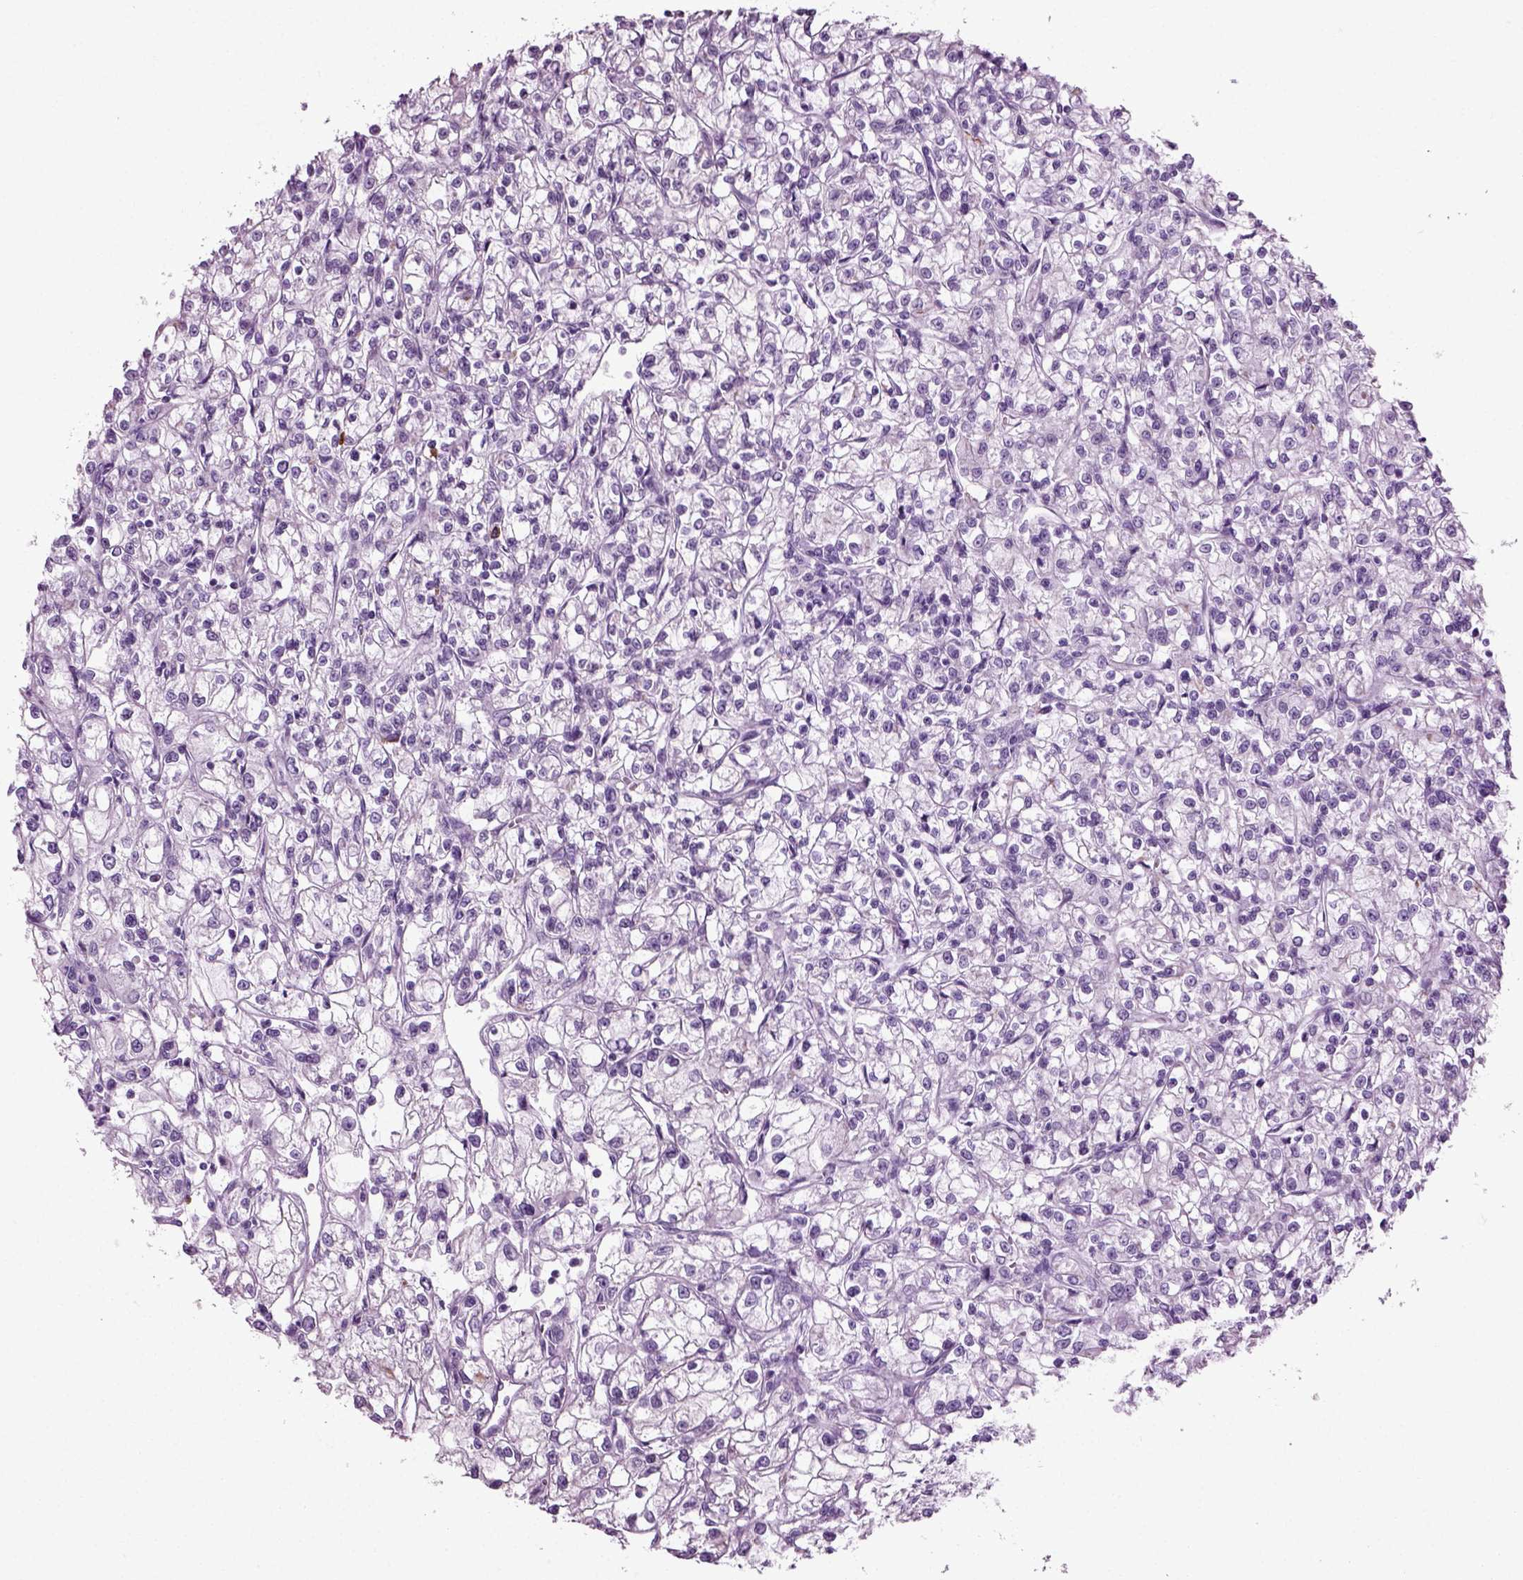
{"staining": {"intensity": "negative", "quantity": "none", "location": "none"}, "tissue": "renal cancer", "cell_type": "Tumor cells", "image_type": "cancer", "snomed": [{"axis": "morphology", "description": "Adenocarcinoma, NOS"}, {"axis": "topography", "description": "Kidney"}], "caption": "High magnification brightfield microscopy of adenocarcinoma (renal) stained with DAB (brown) and counterstained with hematoxylin (blue): tumor cells show no significant positivity.", "gene": "SLC26A8", "patient": {"sex": "female", "age": 59}}